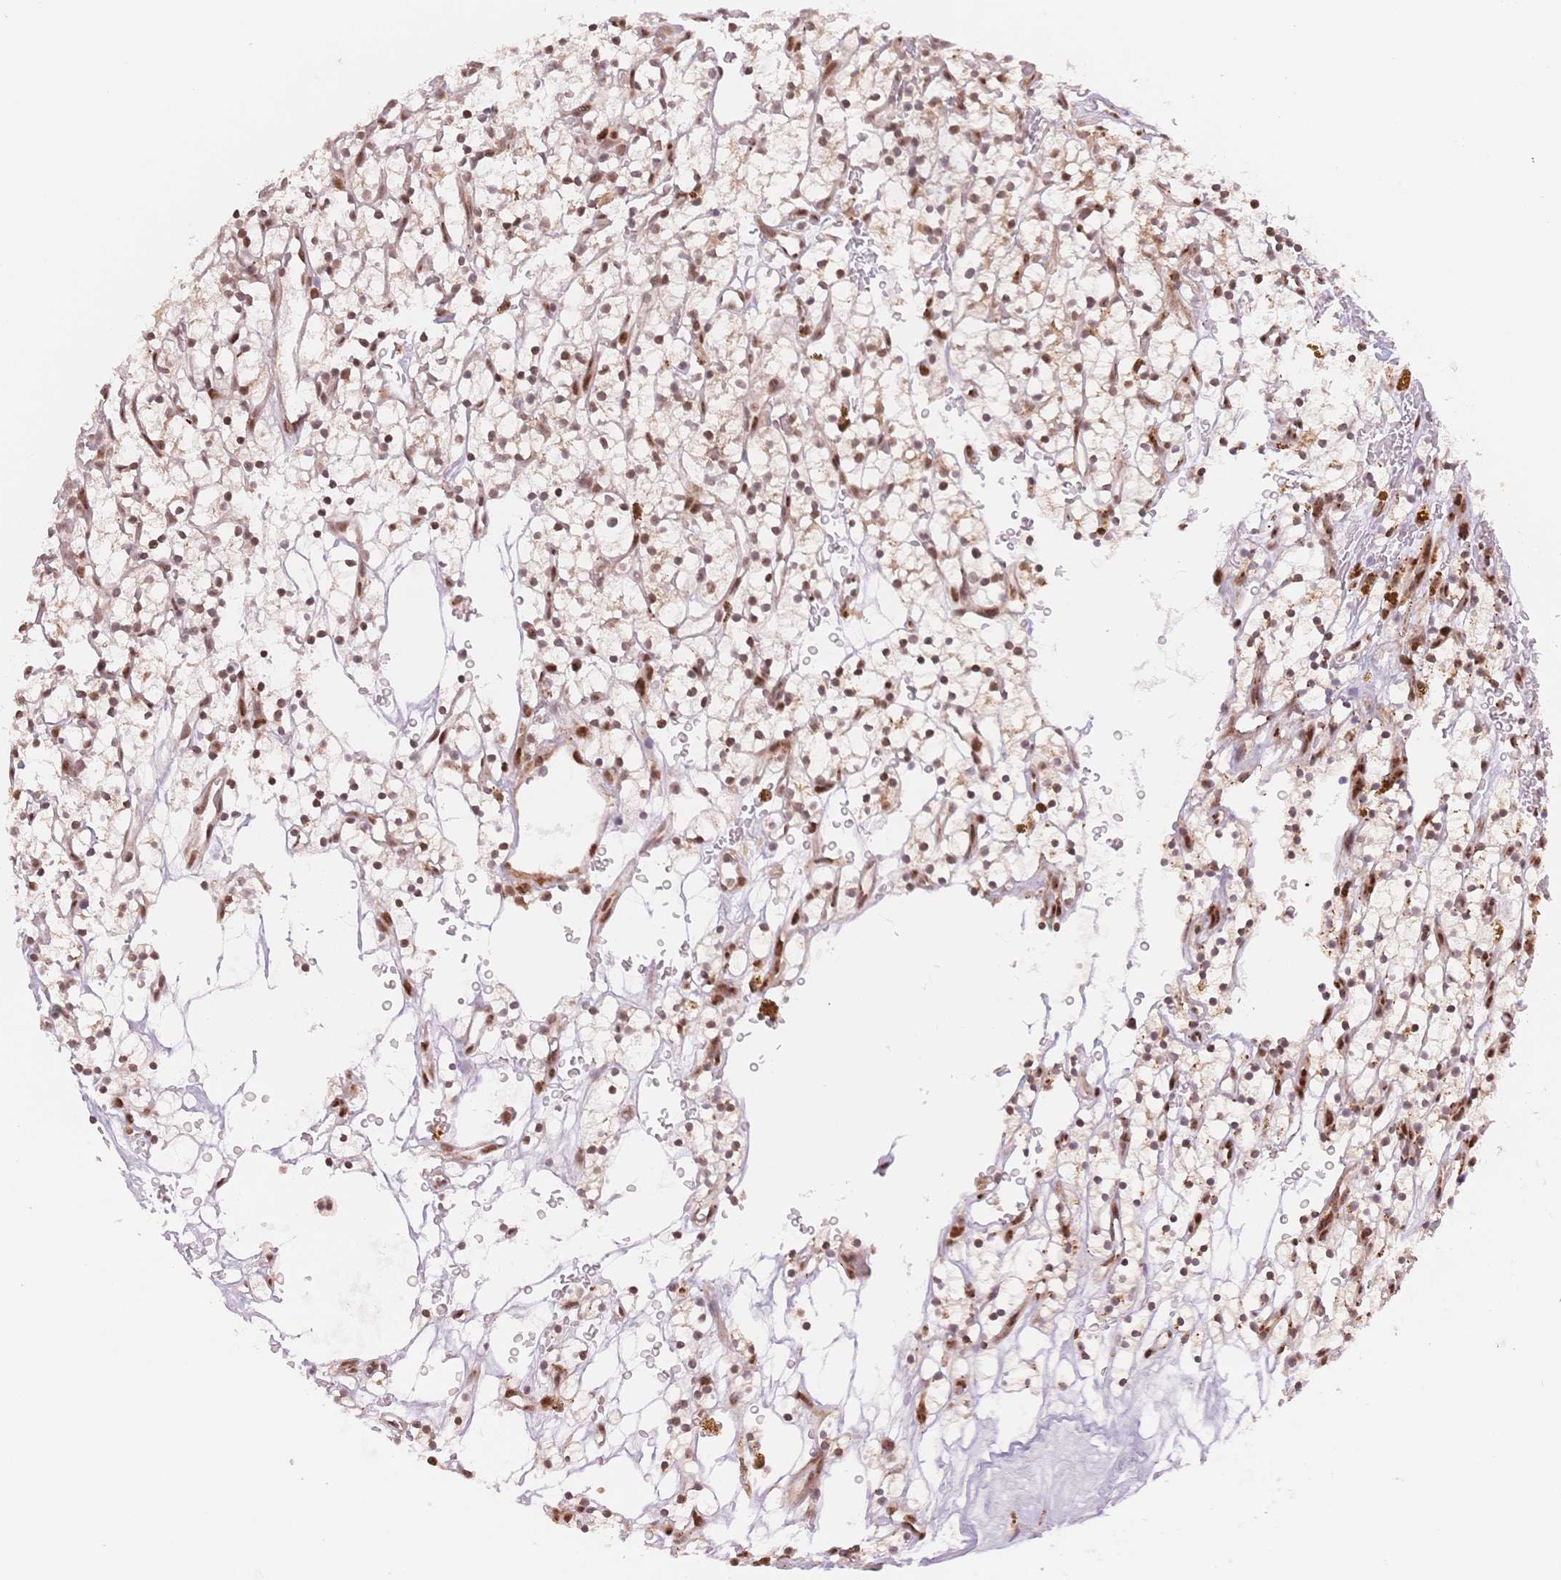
{"staining": {"intensity": "moderate", "quantity": ">75%", "location": "cytoplasmic/membranous,nuclear"}, "tissue": "renal cancer", "cell_type": "Tumor cells", "image_type": "cancer", "snomed": [{"axis": "morphology", "description": "Adenocarcinoma, NOS"}, {"axis": "topography", "description": "Kidney"}], "caption": "Immunohistochemical staining of renal cancer reveals medium levels of moderate cytoplasmic/membranous and nuclear staining in about >75% of tumor cells.", "gene": "STK39", "patient": {"sex": "female", "age": 64}}